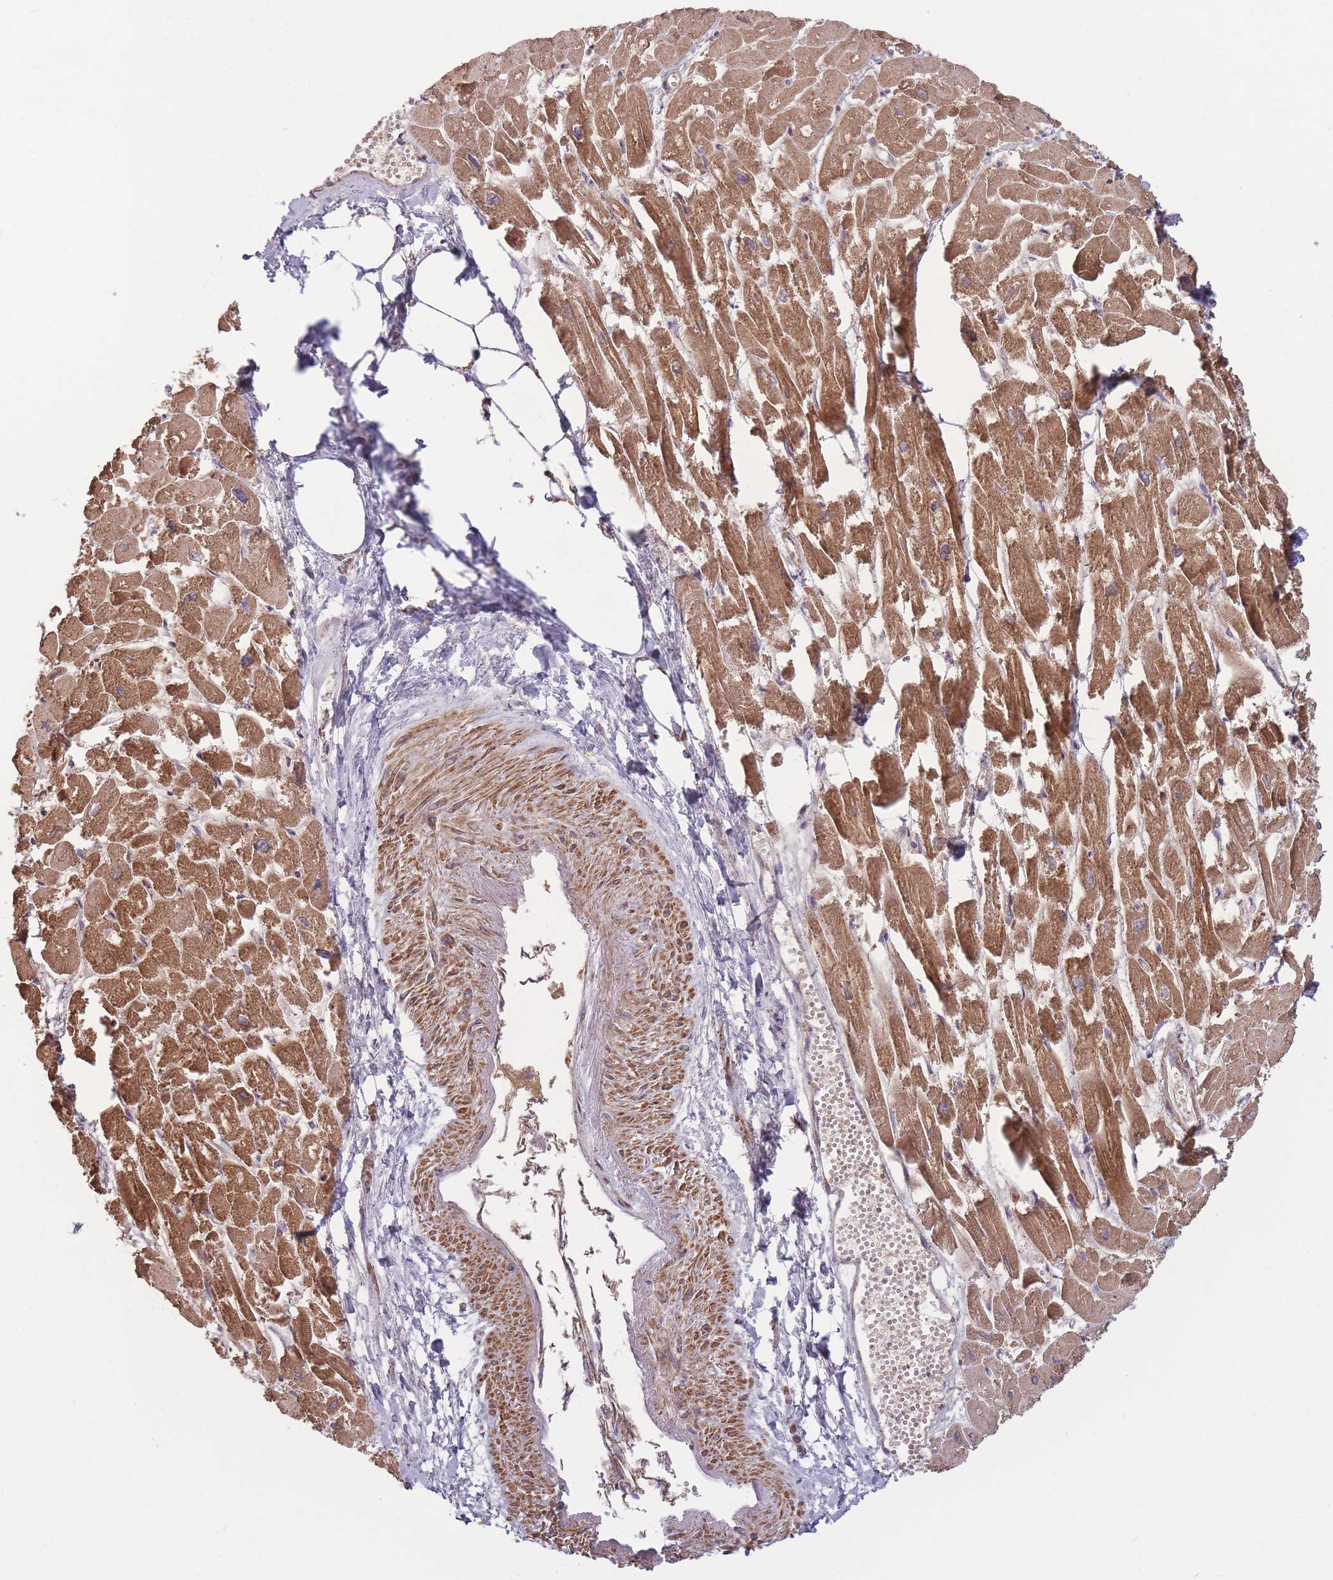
{"staining": {"intensity": "strong", "quantity": ">75%", "location": "cytoplasmic/membranous"}, "tissue": "heart muscle", "cell_type": "Cardiomyocytes", "image_type": "normal", "snomed": [{"axis": "morphology", "description": "Normal tissue, NOS"}, {"axis": "topography", "description": "Heart"}], "caption": "IHC (DAB) staining of unremarkable human heart muscle demonstrates strong cytoplasmic/membranous protein positivity in approximately >75% of cardiomyocytes. (DAB = brown stain, brightfield microscopy at high magnification).", "gene": "KIF16B", "patient": {"sex": "male", "age": 54}}